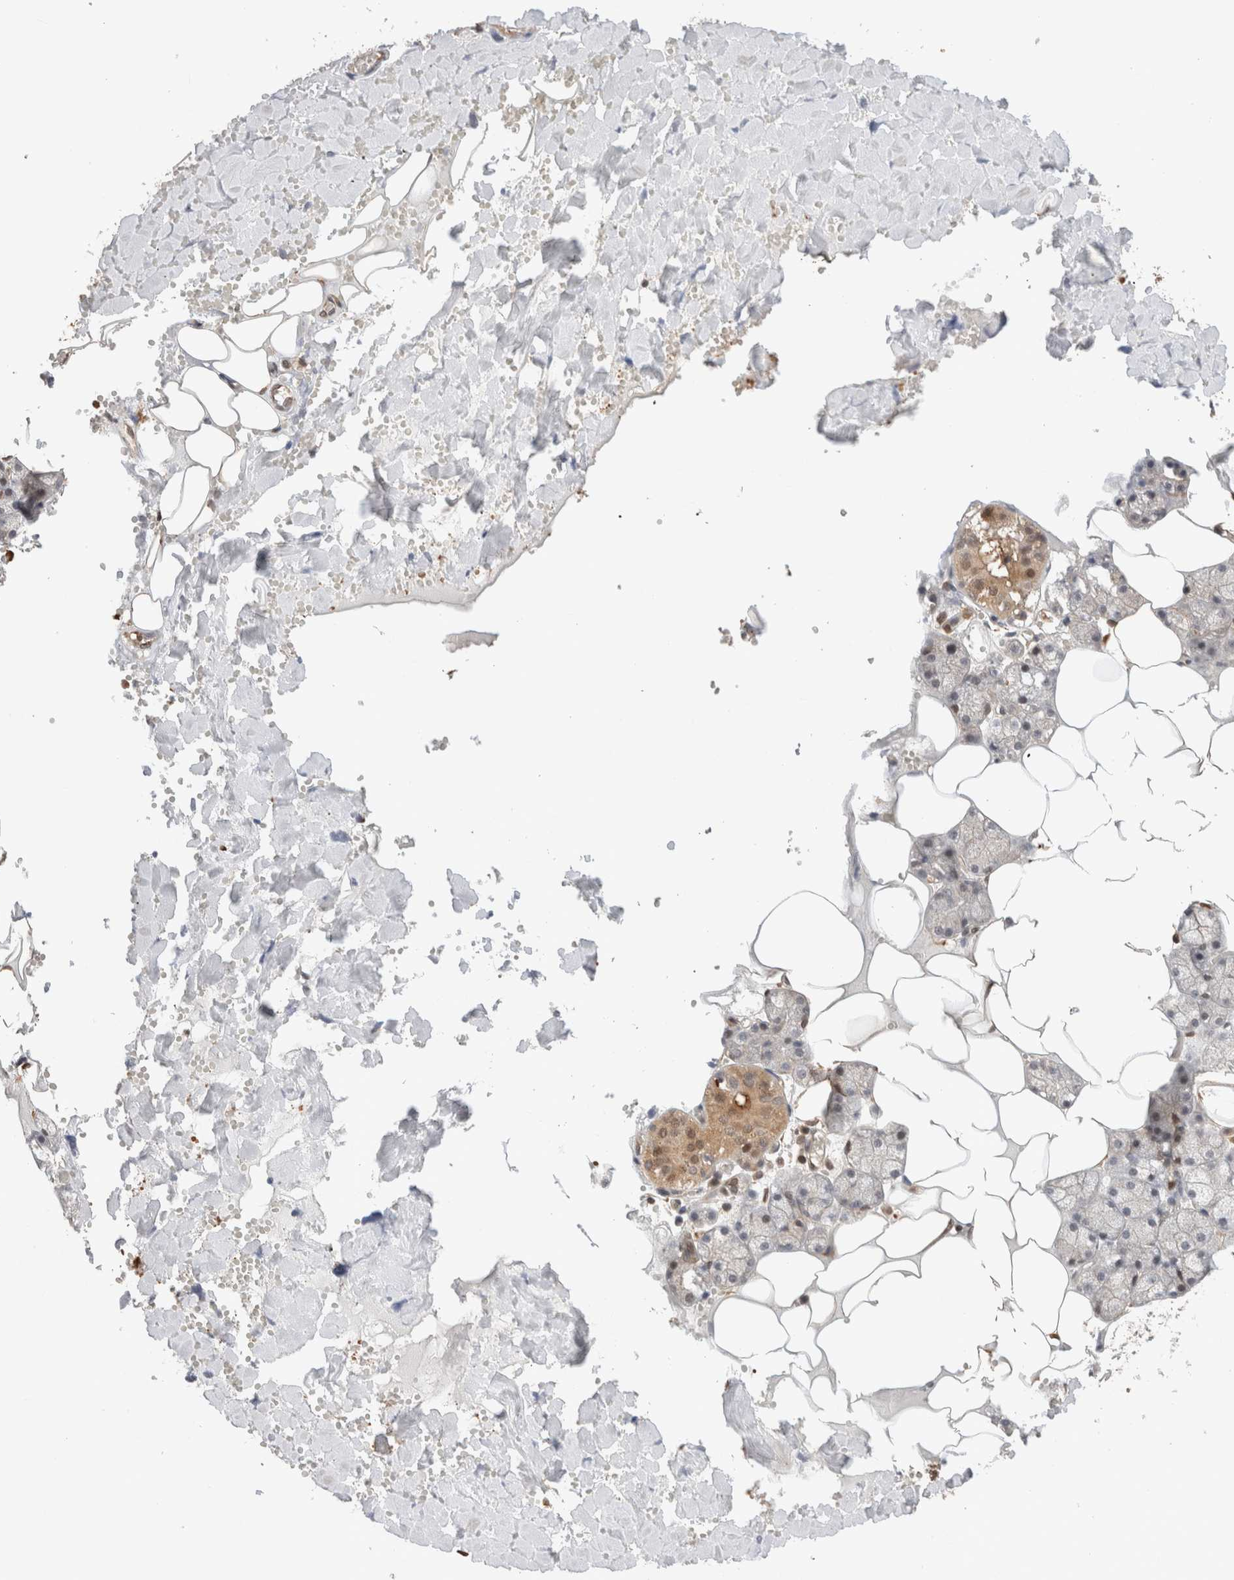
{"staining": {"intensity": "moderate", "quantity": "<25%", "location": "cytoplasmic/membranous"}, "tissue": "salivary gland", "cell_type": "Glandular cells", "image_type": "normal", "snomed": [{"axis": "morphology", "description": "Normal tissue, NOS"}, {"axis": "topography", "description": "Salivary gland"}], "caption": "Immunohistochemistry (IHC) (DAB) staining of unremarkable human salivary gland displays moderate cytoplasmic/membranous protein staining in approximately <25% of glandular cells.", "gene": "OTUD6B", "patient": {"sex": "male", "age": 62}}